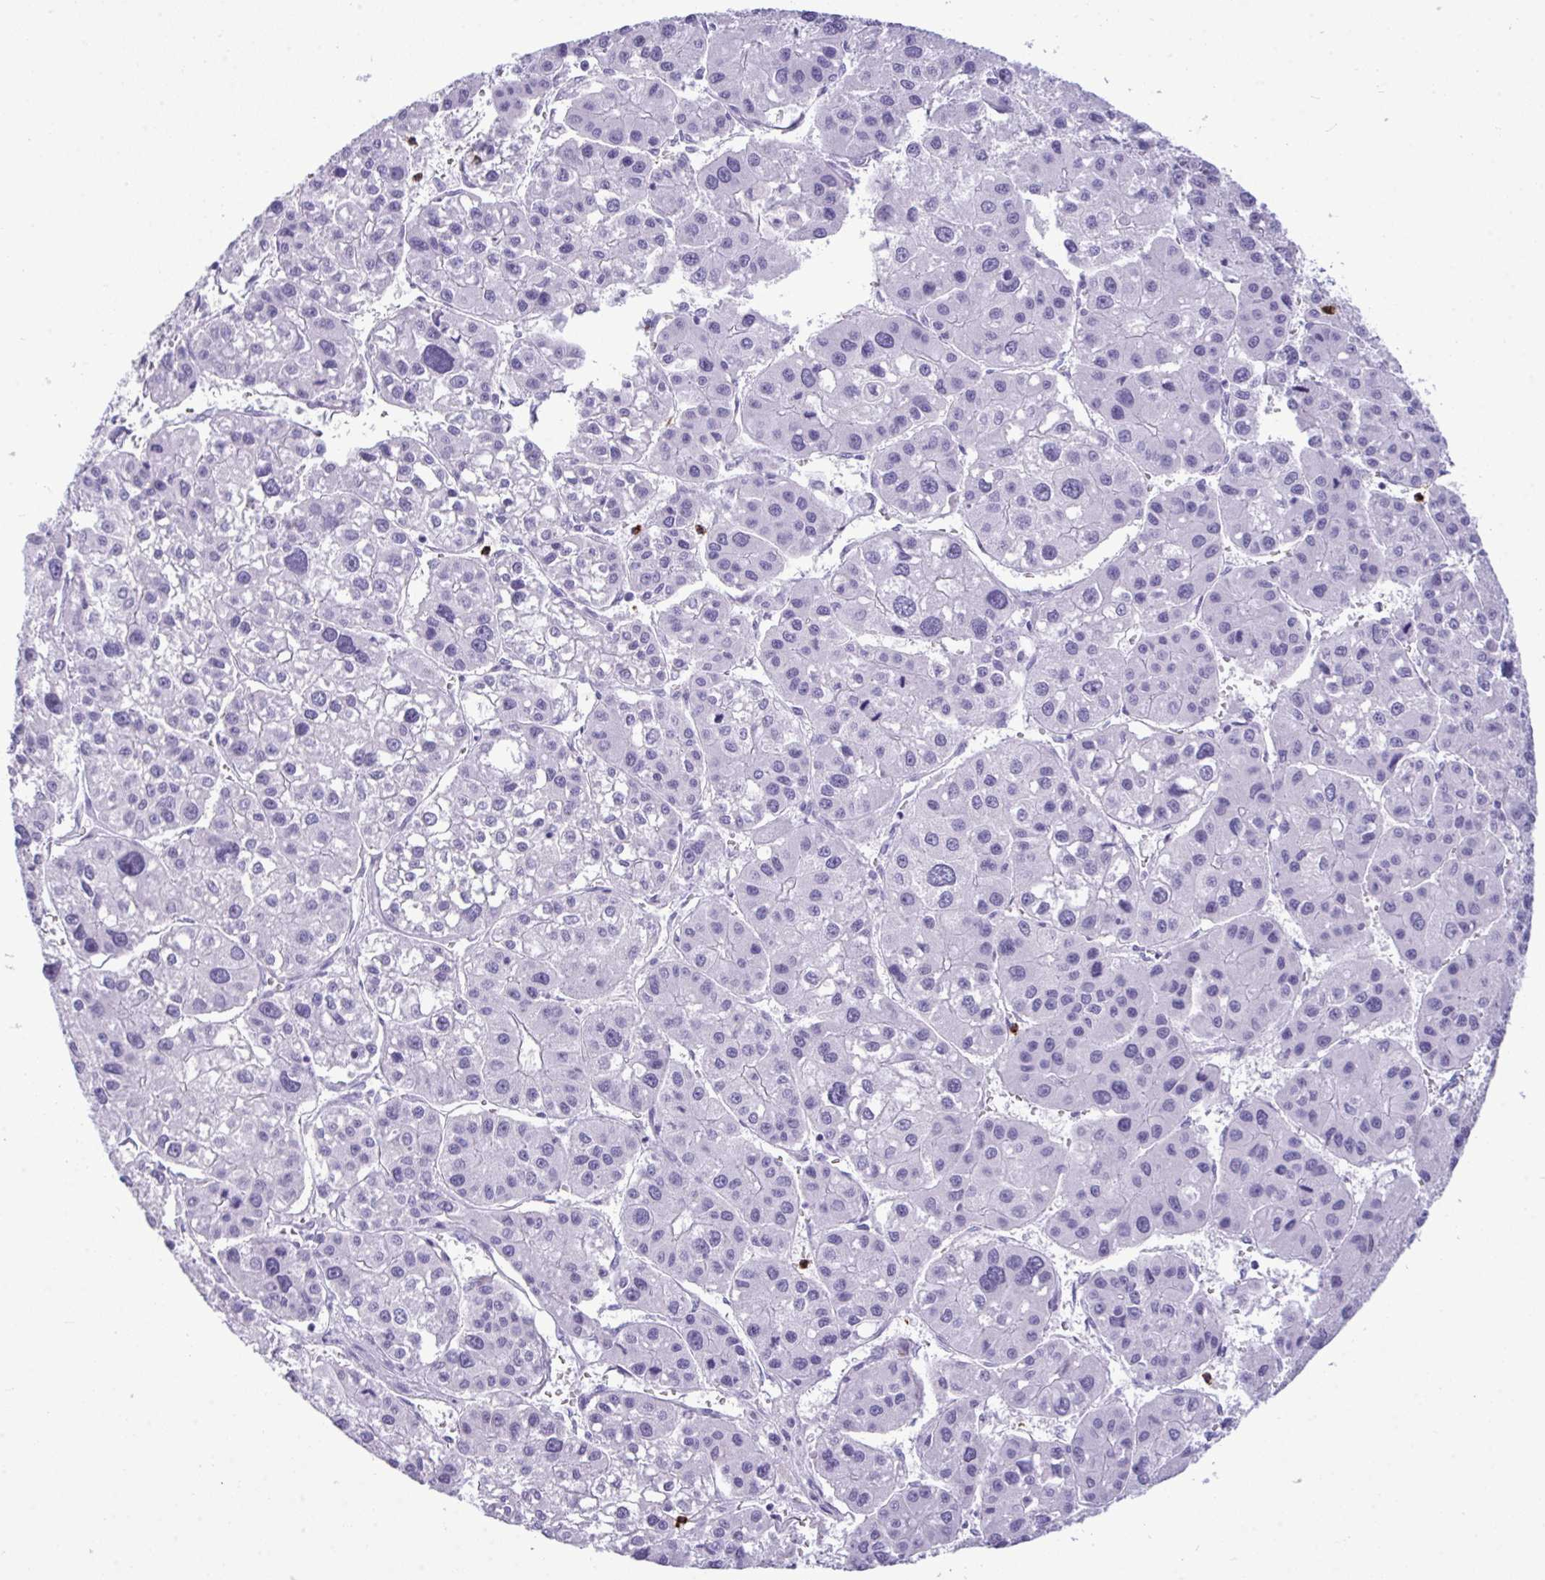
{"staining": {"intensity": "negative", "quantity": "none", "location": "none"}, "tissue": "liver cancer", "cell_type": "Tumor cells", "image_type": "cancer", "snomed": [{"axis": "morphology", "description": "Carcinoma, Hepatocellular, NOS"}, {"axis": "topography", "description": "Liver"}], "caption": "Protein analysis of liver cancer displays no significant staining in tumor cells.", "gene": "ARHGAP42", "patient": {"sex": "male", "age": 73}}